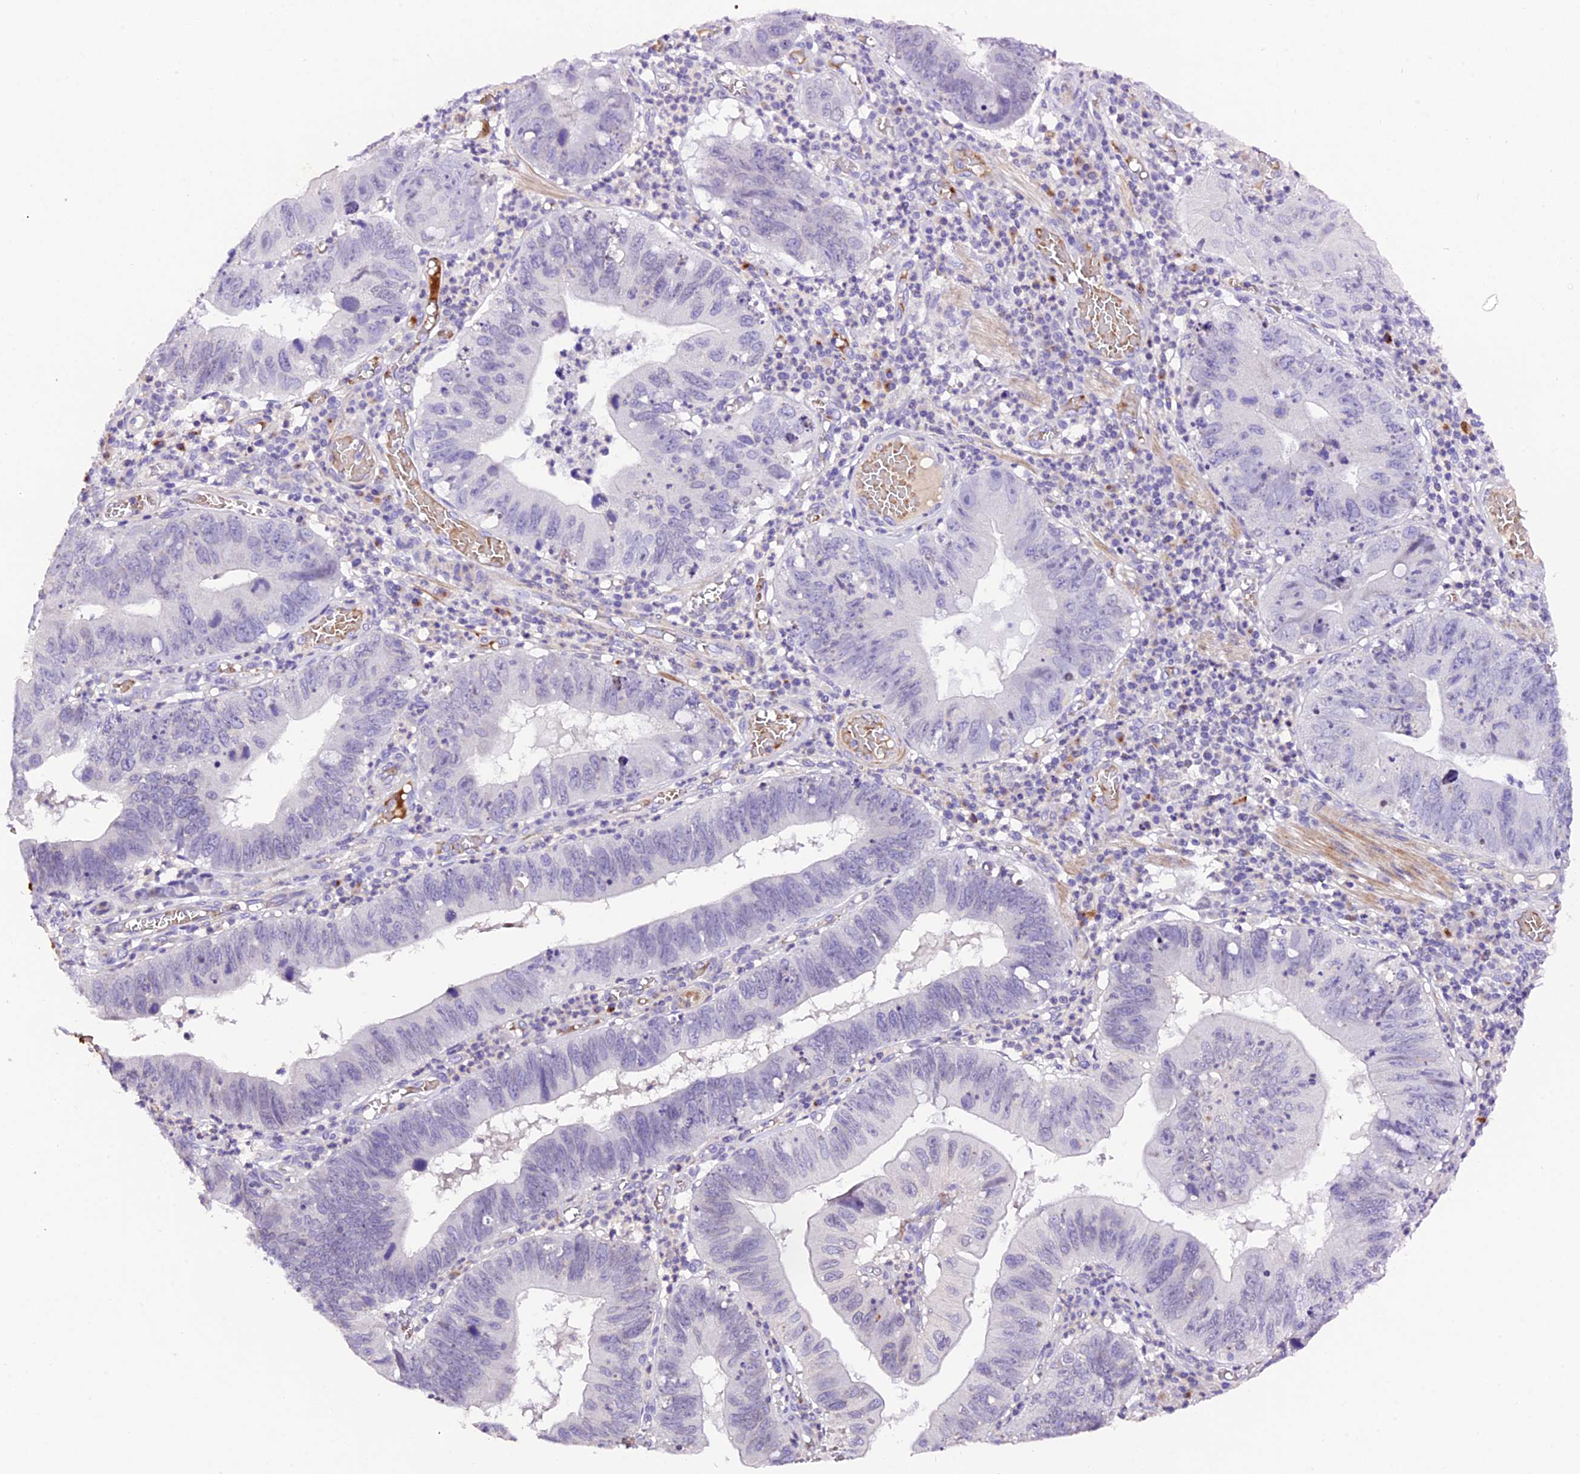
{"staining": {"intensity": "negative", "quantity": "none", "location": "none"}, "tissue": "stomach cancer", "cell_type": "Tumor cells", "image_type": "cancer", "snomed": [{"axis": "morphology", "description": "Adenocarcinoma, NOS"}, {"axis": "topography", "description": "Stomach"}], "caption": "Tumor cells are negative for brown protein staining in stomach cancer. The staining is performed using DAB (3,3'-diaminobenzidine) brown chromogen with nuclei counter-stained in using hematoxylin.", "gene": "MEX3B", "patient": {"sex": "male", "age": 59}}